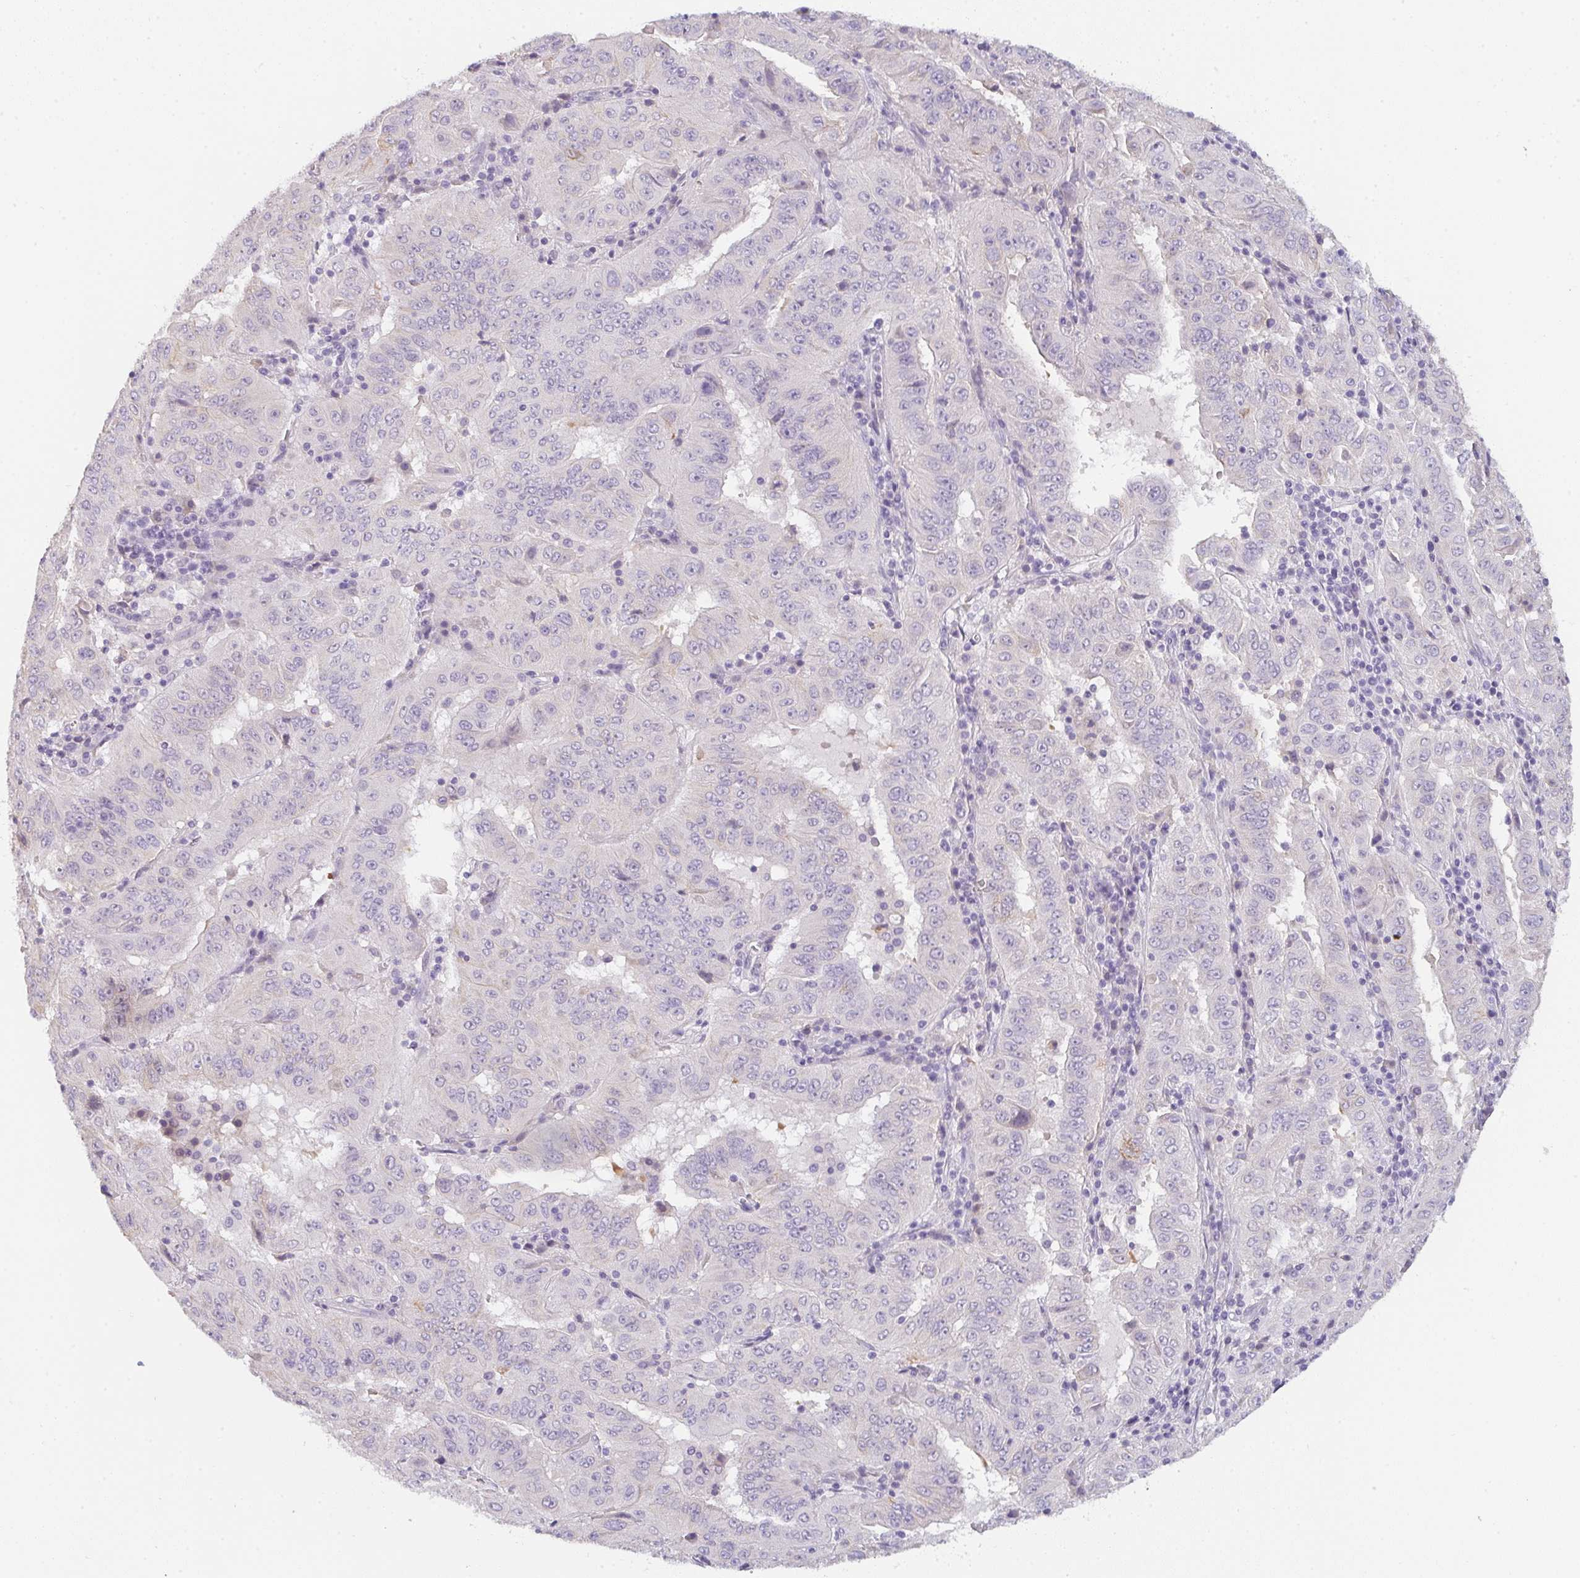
{"staining": {"intensity": "negative", "quantity": "none", "location": "none"}, "tissue": "pancreatic cancer", "cell_type": "Tumor cells", "image_type": "cancer", "snomed": [{"axis": "morphology", "description": "Adenocarcinoma, NOS"}, {"axis": "topography", "description": "Pancreas"}], "caption": "The histopathology image exhibits no staining of tumor cells in adenocarcinoma (pancreatic).", "gene": "C1QTNF8", "patient": {"sex": "male", "age": 63}}